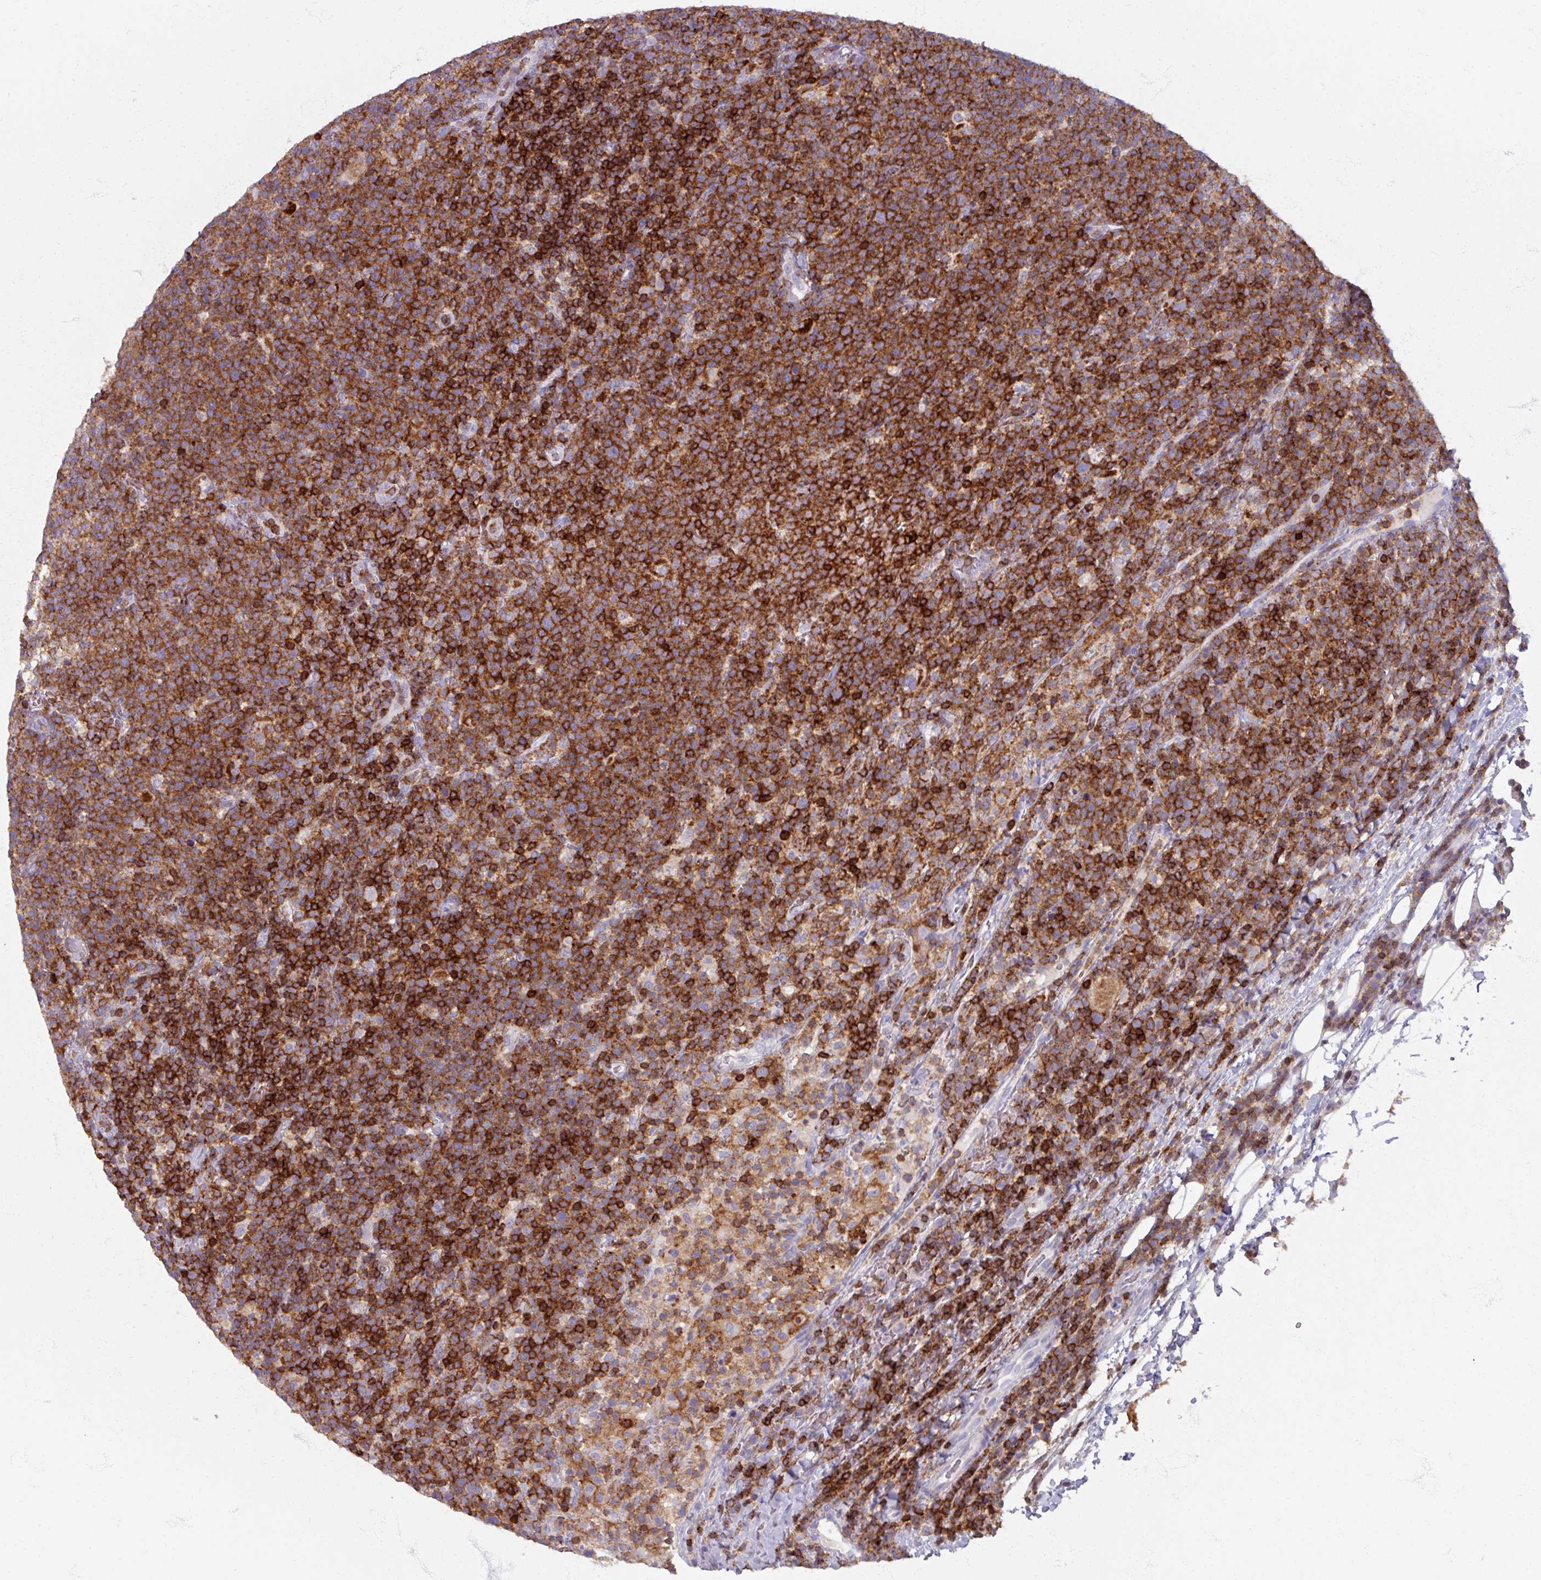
{"staining": {"intensity": "strong", "quantity": ">75%", "location": "cytoplasmic/membranous"}, "tissue": "lymphoma", "cell_type": "Tumor cells", "image_type": "cancer", "snomed": [{"axis": "morphology", "description": "Malignant lymphoma, non-Hodgkin's type, High grade"}, {"axis": "topography", "description": "Lymph node"}], "caption": "Immunohistochemical staining of human lymphoma displays high levels of strong cytoplasmic/membranous protein expression in approximately >75% of tumor cells.", "gene": "PTPRC", "patient": {"sex": "male", "age": 61}}